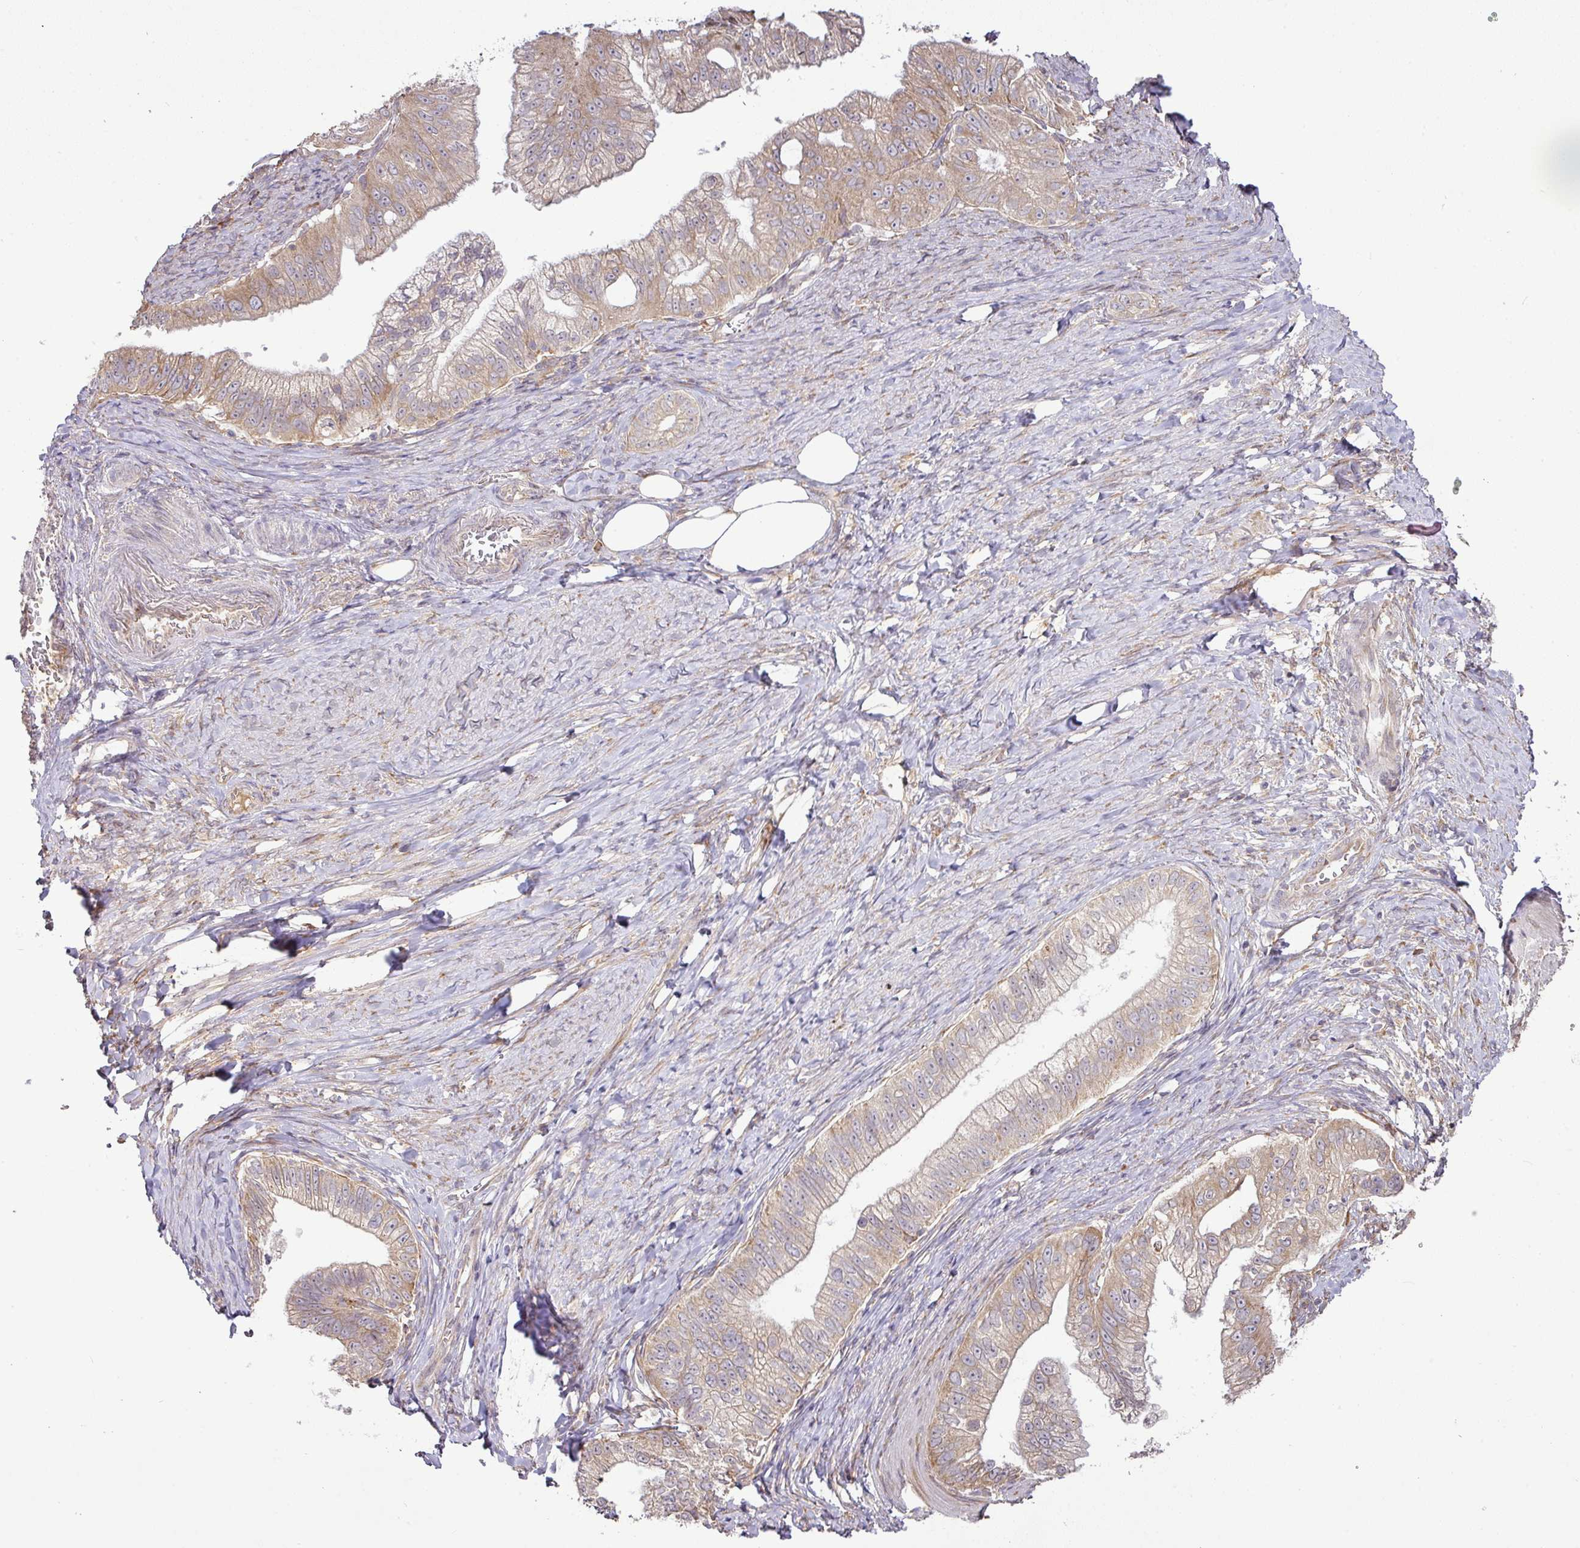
{"staining": {"intensity": "weak", "quantity": ">75%", "location": "cytoplasmic/membranous"}, "tissue": "pancreatic cancer", "cell_type": "Tumor cells", "image_type": "cancer", "snomed": [{"axis": "morphology", "description": "Adenocarcinoma, NOS"}, {"axis": "topography", "description": "Pancreas"}], "caption": "Pancreatic cancer was stained to show a protein in brown. There is low levels of weak cytoplasmic/membranous positivity in approximately >75% of tumor cells.", "gene": "GALP", "patient": {"sex": "male", "age": 70}}